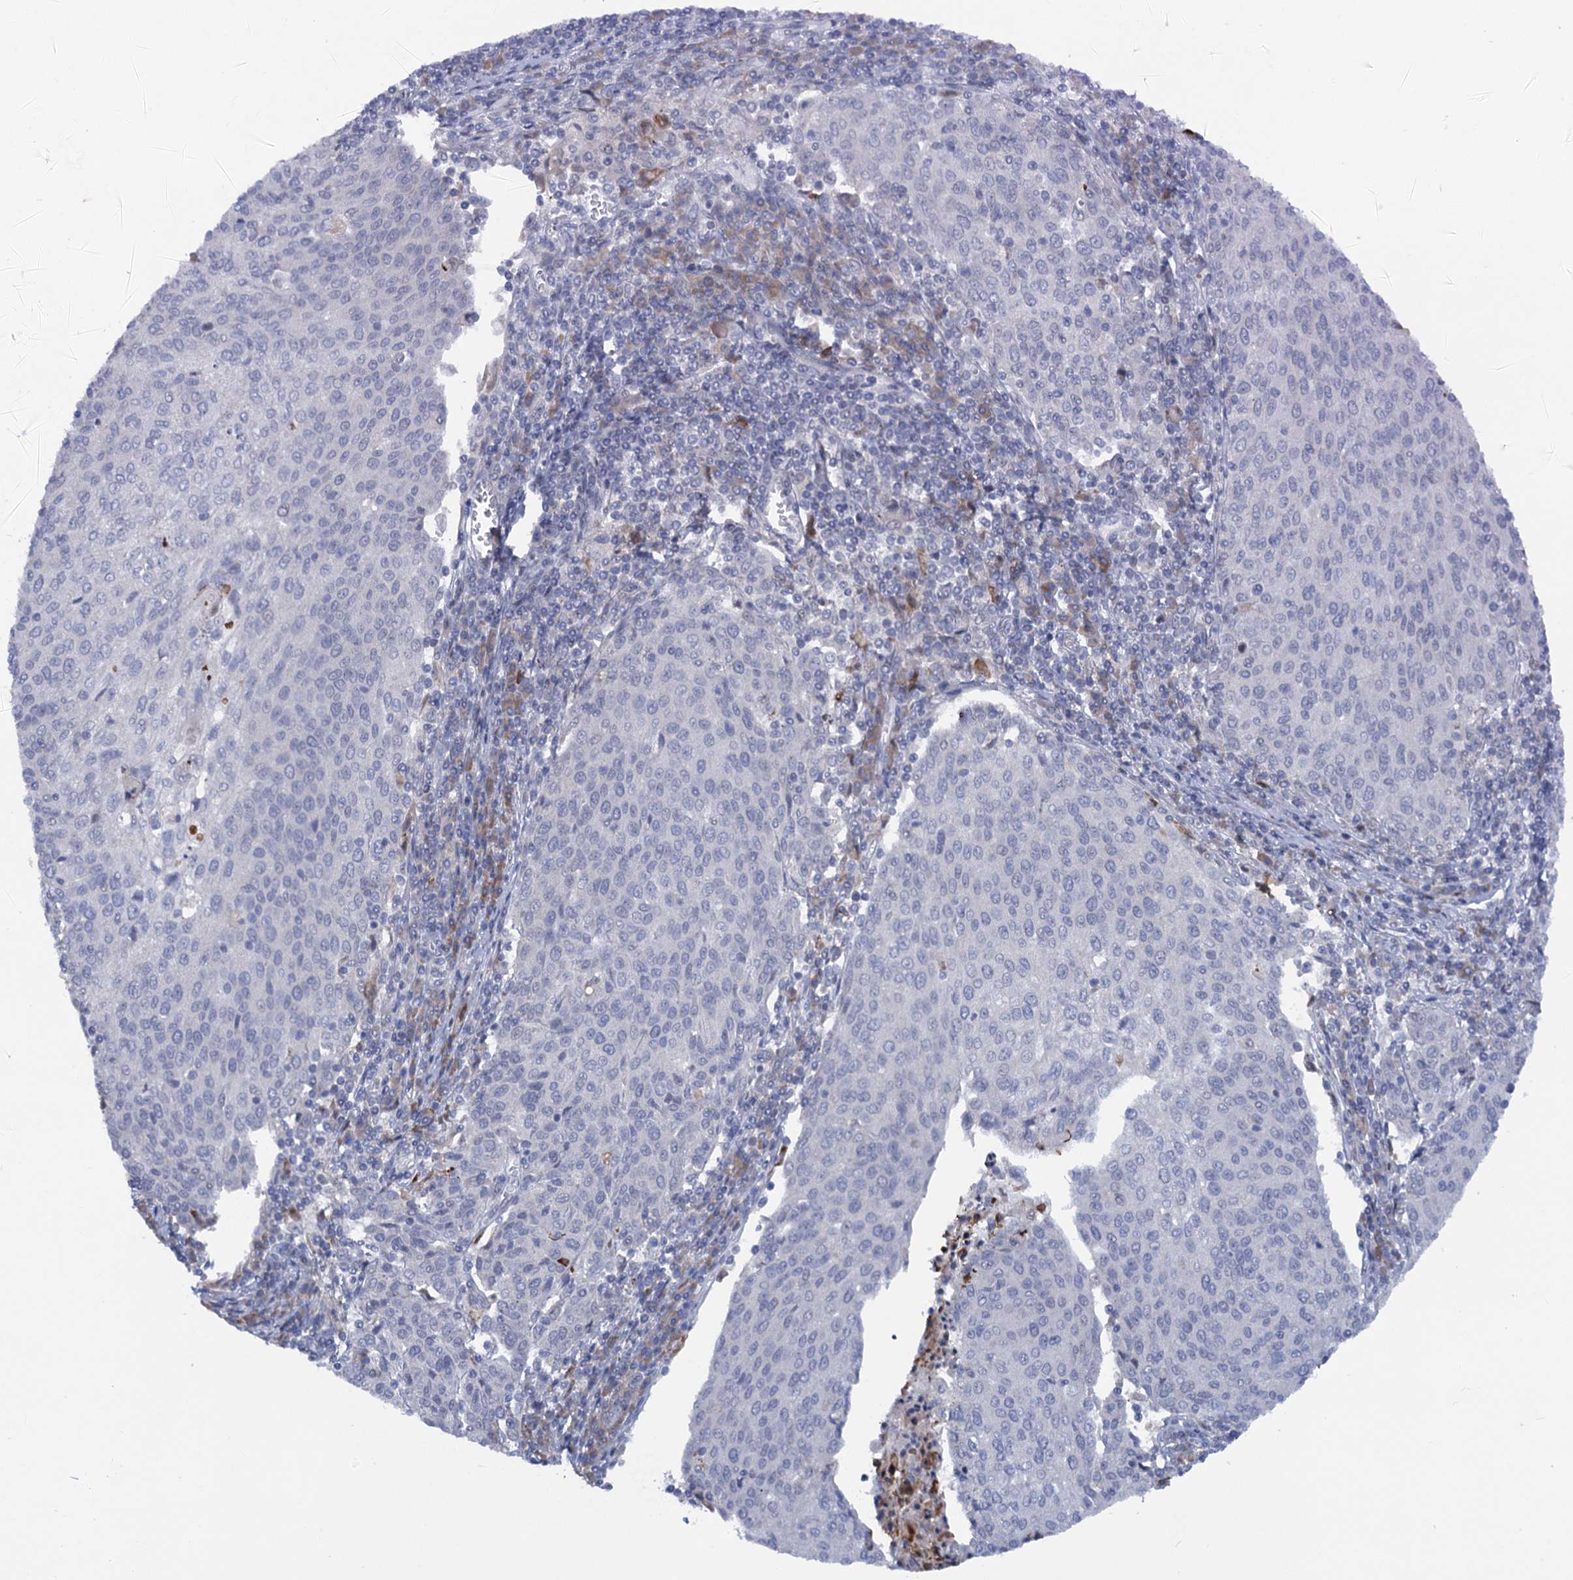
{"staining": {"intensity": "negative", "quantity": "none", "location": "none"}, "tissue": "cervical cancer", "cell_type": "Tumor cells", "image_type": "cancer", "snomed": [{"axis": "morphology", "description": "Squamous cell carcinoma, NOS"}, {"axis": "topography", "description": "Cervix"}], "caption": "Immunohistochemistry of cervical cancer (squamous cell carcinoma) demonstrates no expression in tumor cells.", "gene": "QPCTL", "patient": {"sex": "female", "age": 46}}